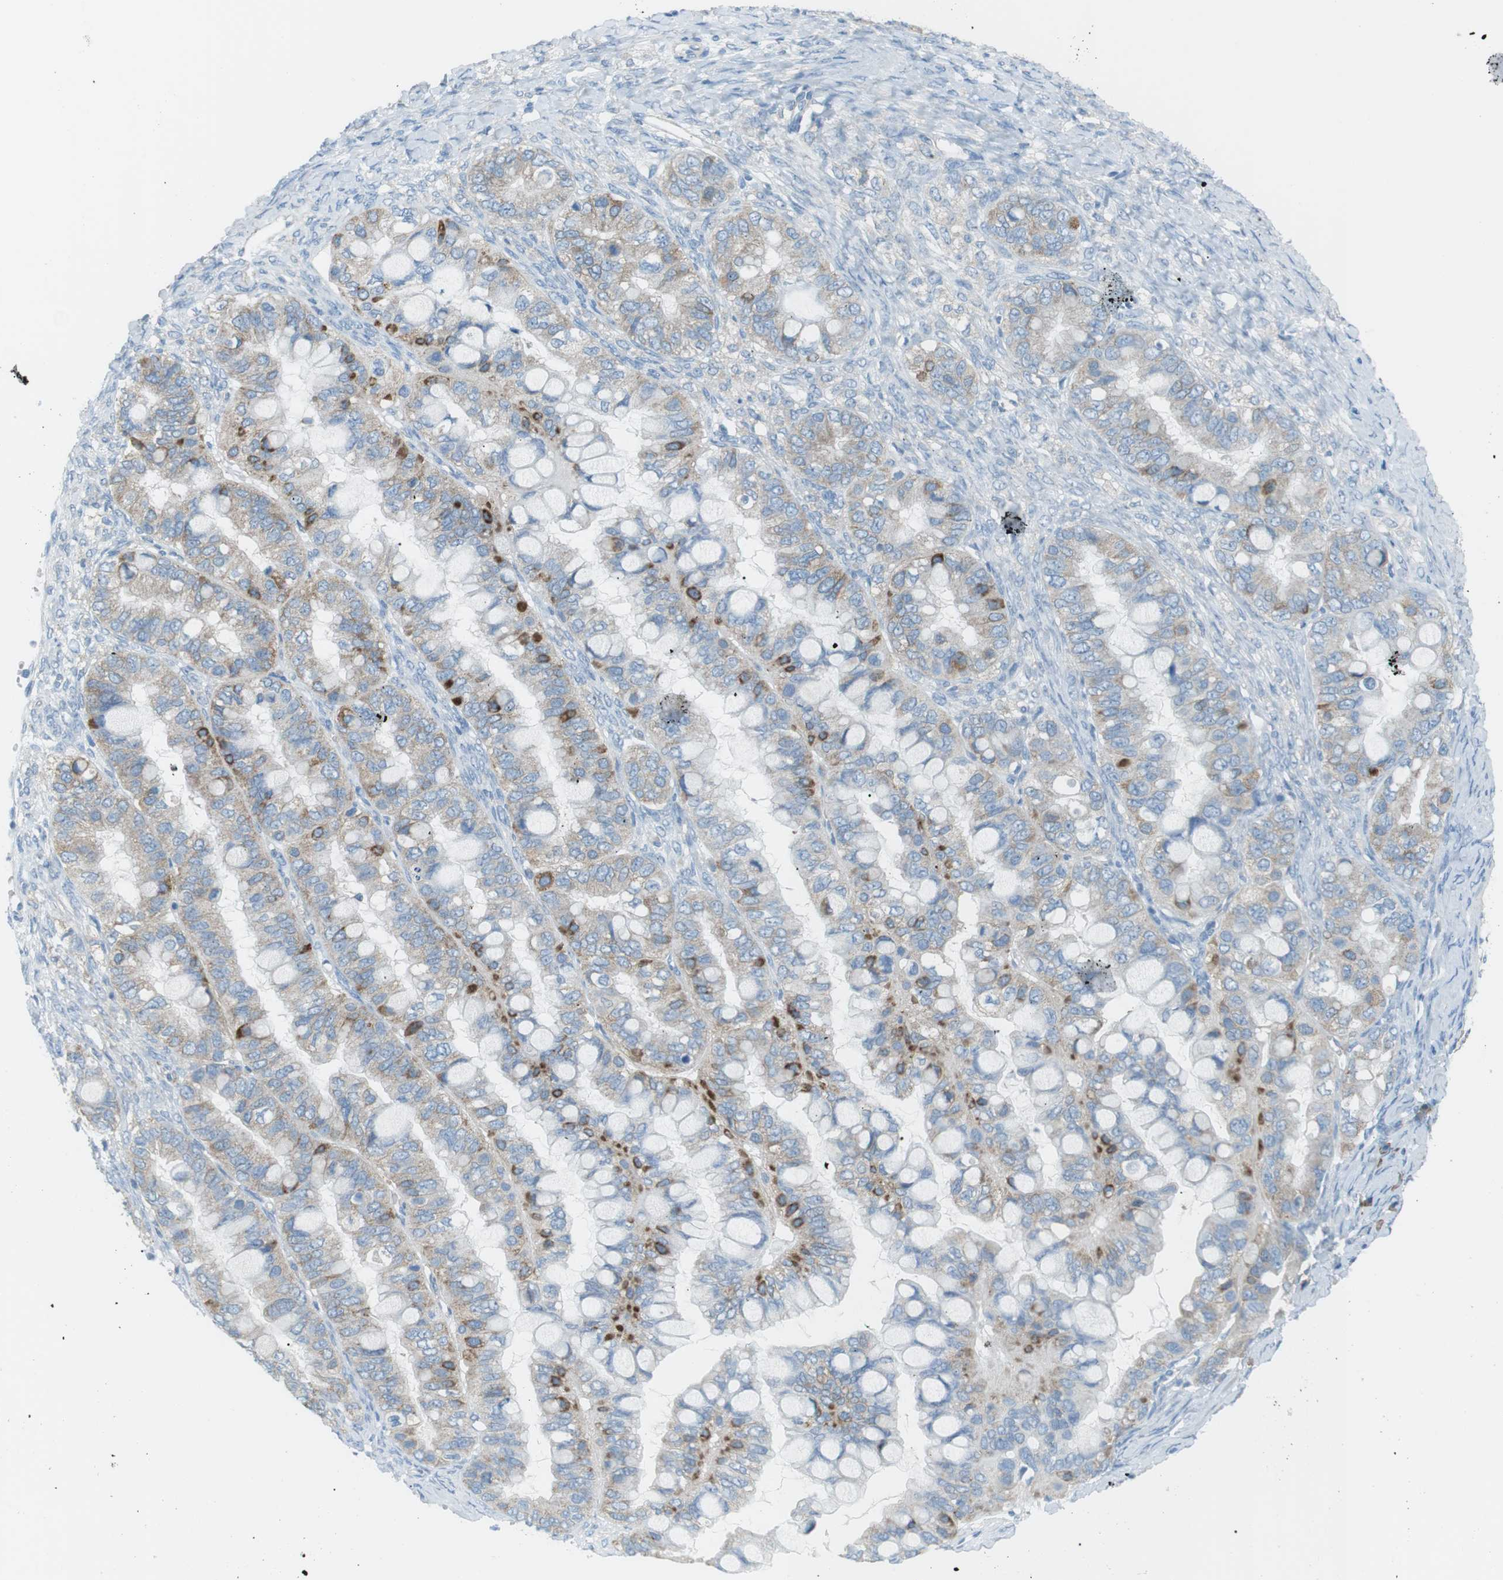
{"staining": {"intensity": "moderate", "quantity": "<25%", "location": "cytoplasmic/membranous"}, "tissue": "ovarian cancer", "cell_type": "Tumor cells", "image_type": "cancer", "snomed": [{"axis": "morphology", "description": "Cystadenocarcinoma, mucinous, NOS"}, {"axis": "topography", "description": "Ovary"}], "caption": "Ovarian mucinous cystadenocarcinoma was stained to show a protein in brown. There is low levels of moderate cytoplasmic/membranous staining in approximately <25% of tumor cells.", "gene": "VAMP1", "patient": {"sex": "female", "age": 80}}